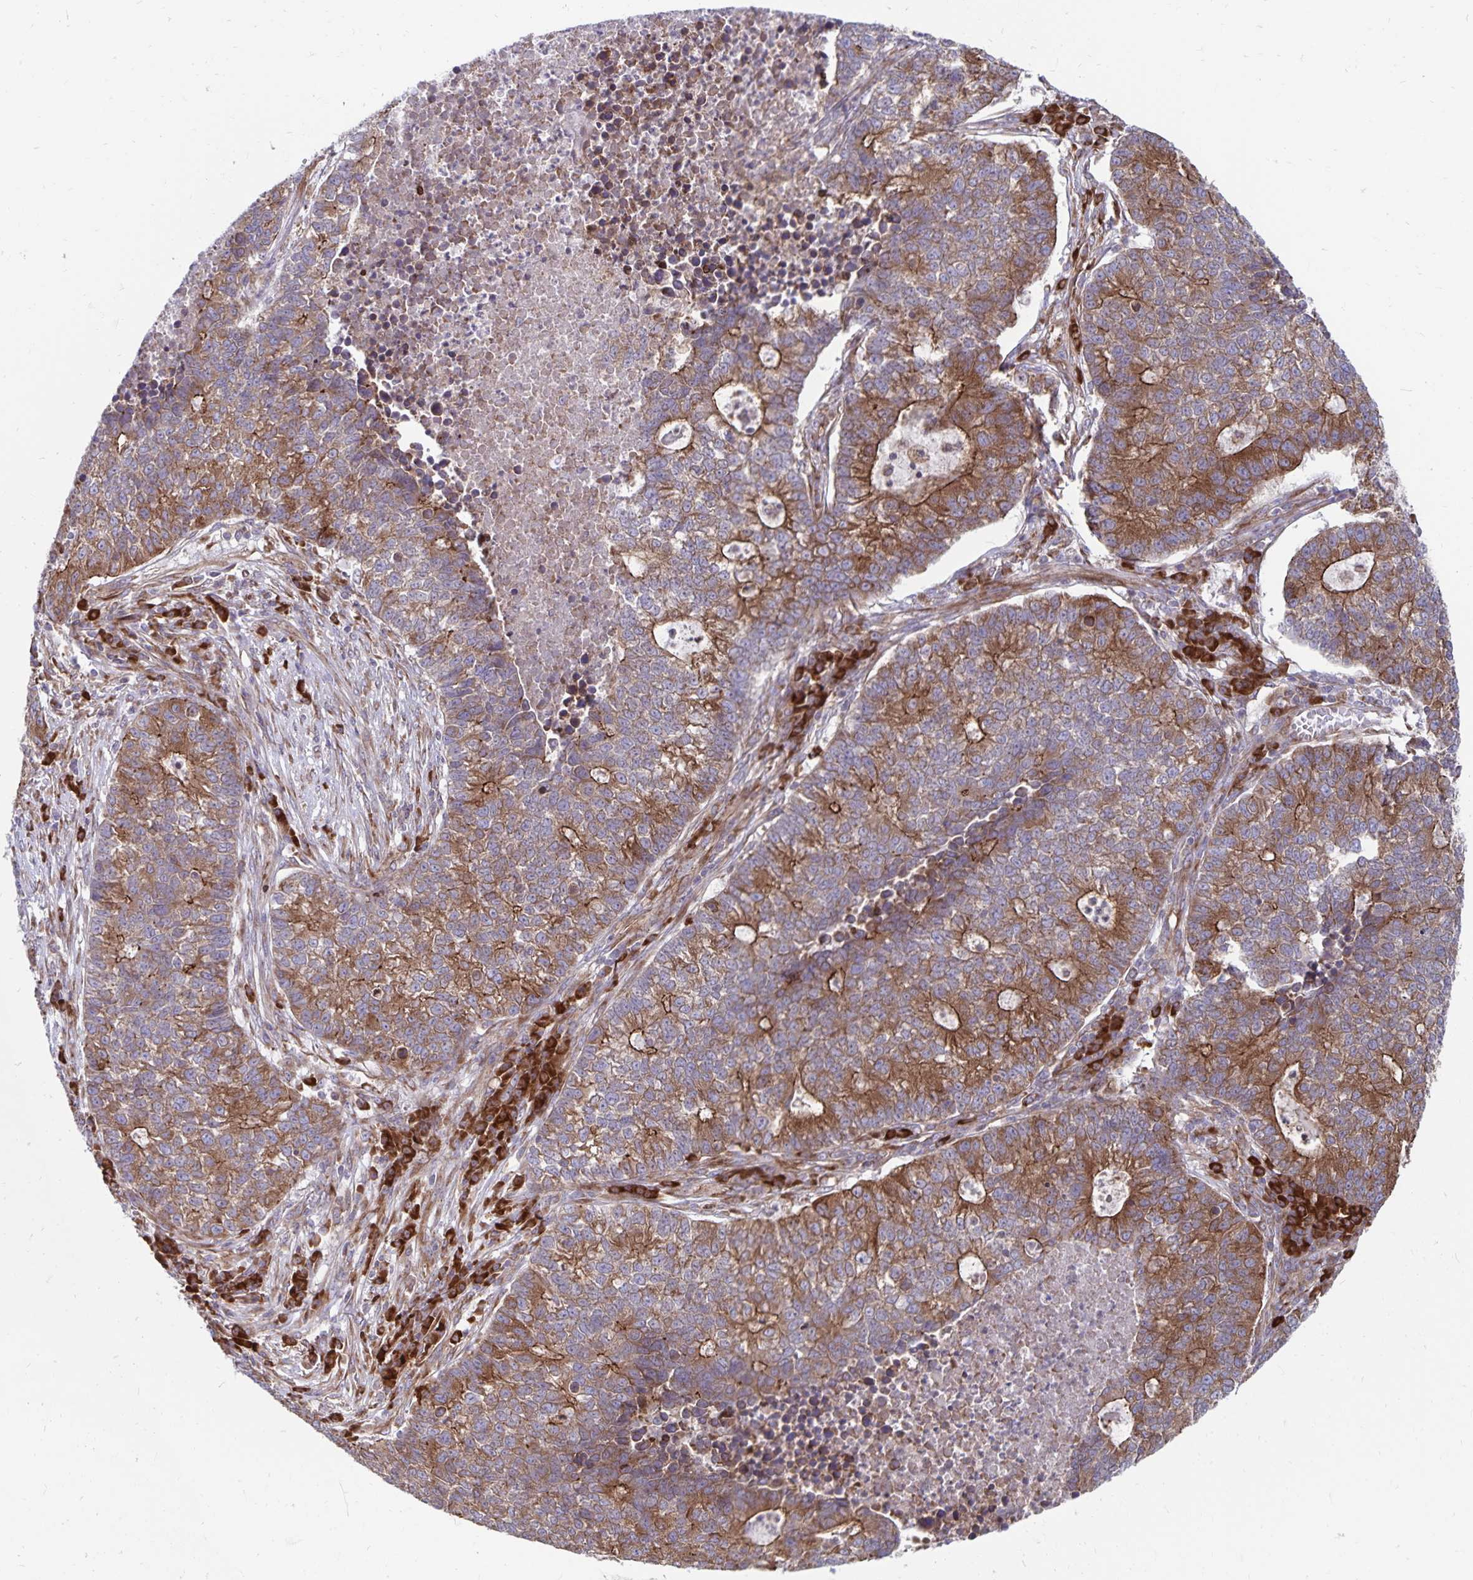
{"staining": {"intensity": "moderate", "quantity": ">75%", "location": "cytoplasmic/membranous"}, "tissue": "lung cancer", "cell_type": "Tumor cells", "image_type": "cancer", "snomed": [{"axis": "morphology", "description": "Adenocarcinoma, NOS"}, {"axis": "topography", "description": "Lung"}], "caption": "Brown immunohistochemical staining in adenocarcinoma (lung) exhibits moderate cytoplasmic/membranous expression in approximately >75% of tumor cells. The staining was performed using DAB to visualize the protein expression in brown, while the nuclei were stained in blue with hematoxylin (Magnification: 20x).", "gene": "SEC62", "patient": {"sex": "male", "age": 57}}